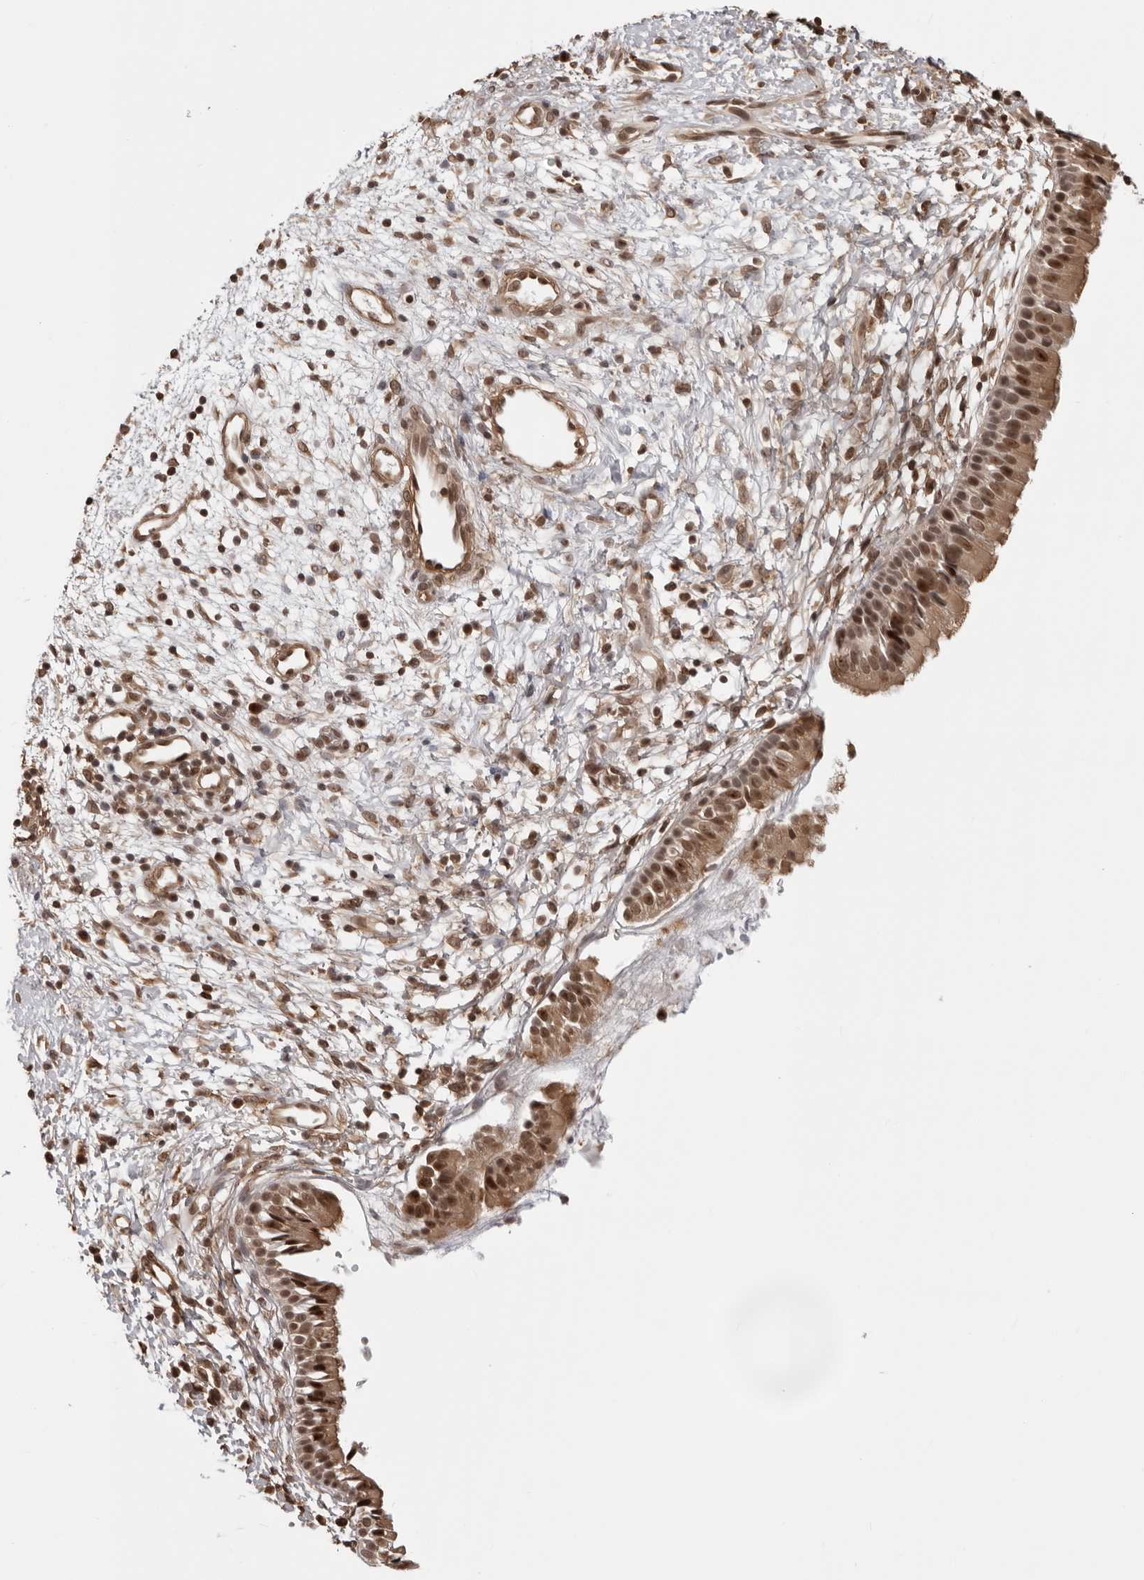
{"staining": {"intensity": "strong", "quantity": ">75%", "location": "cytoplasmic/membranous,nuclear"}, "tissue": "nasopharynx", "cell_type": "Respiratory epithelial cells", "image_type": "normal", "snomed": [{"axis": "morphology", "description": "Normal tissue, NOS"}, {"axis": "topography", "description": "Nasopharynx"}], "caption": "Brown immunohistochemical staining in benign nasopharynx exhibits strong cytoplasmic/membranous,nuclear positivity in approximately >75% of respiratory epithelial cells.", "gene": "SDE2", "patient": {"sex": "male", "age": 22}}